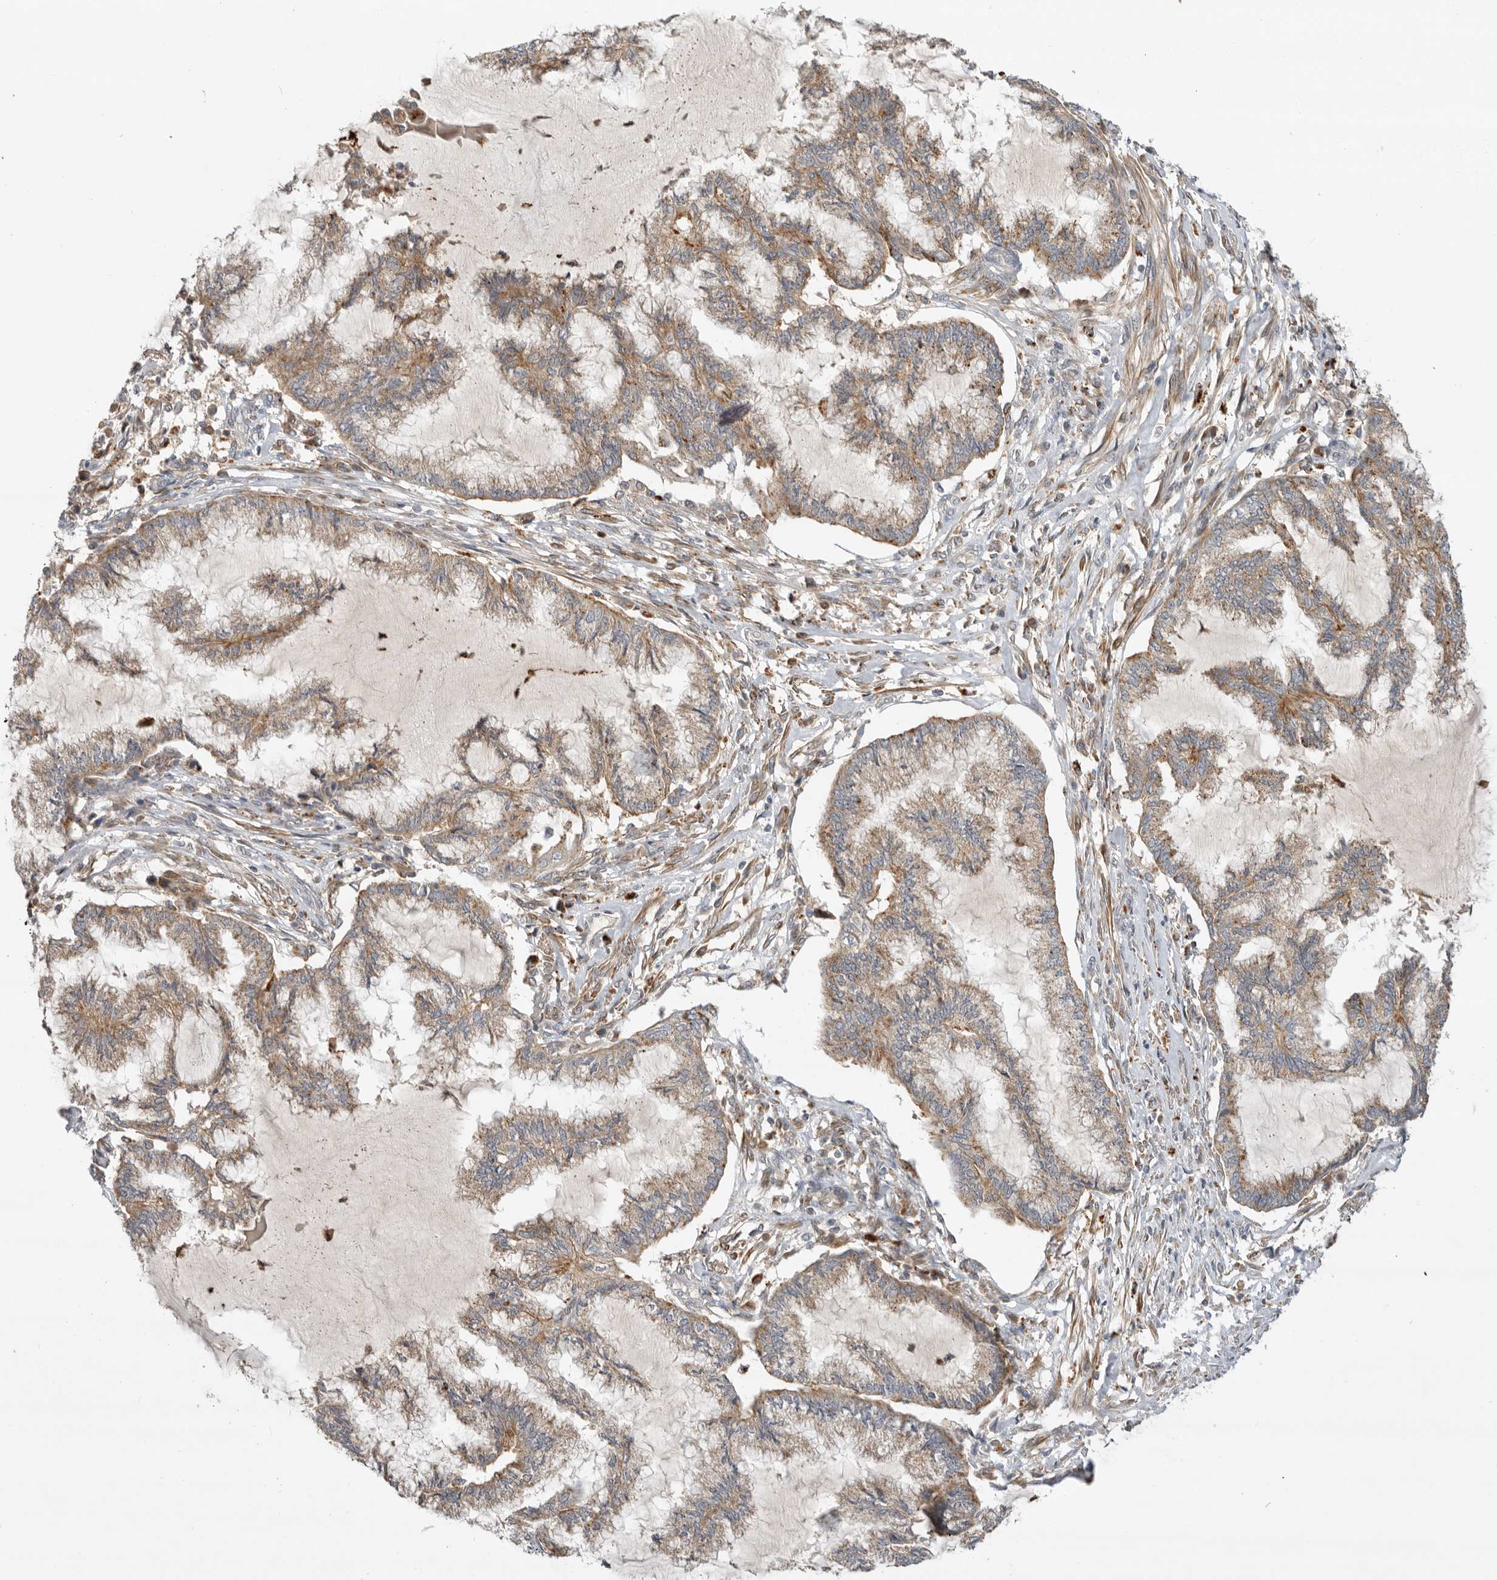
{"staining": {"intensity": "weak", "quantity": "25%-75%", "location": "cytoplasmic/membranous"}, "tissue": "endometrial cancer", "cell_type": "Tumor cells", "image_type": "cancer", "snomed": [{"axis": "morphology", "description": "Adenocarcinoma, NOS"}, {"axis": "topography", "description": "Endometrium"}], "caption": "Immunohistochemical staining of human endometrial cancer (adenocarcinoma) shows low levels of weak cytoplasmic/membranous protein positivity in about 25%-75% of tumor cells.", "gene": "GNE", "patient": {"sex": "female", "age": 86}}